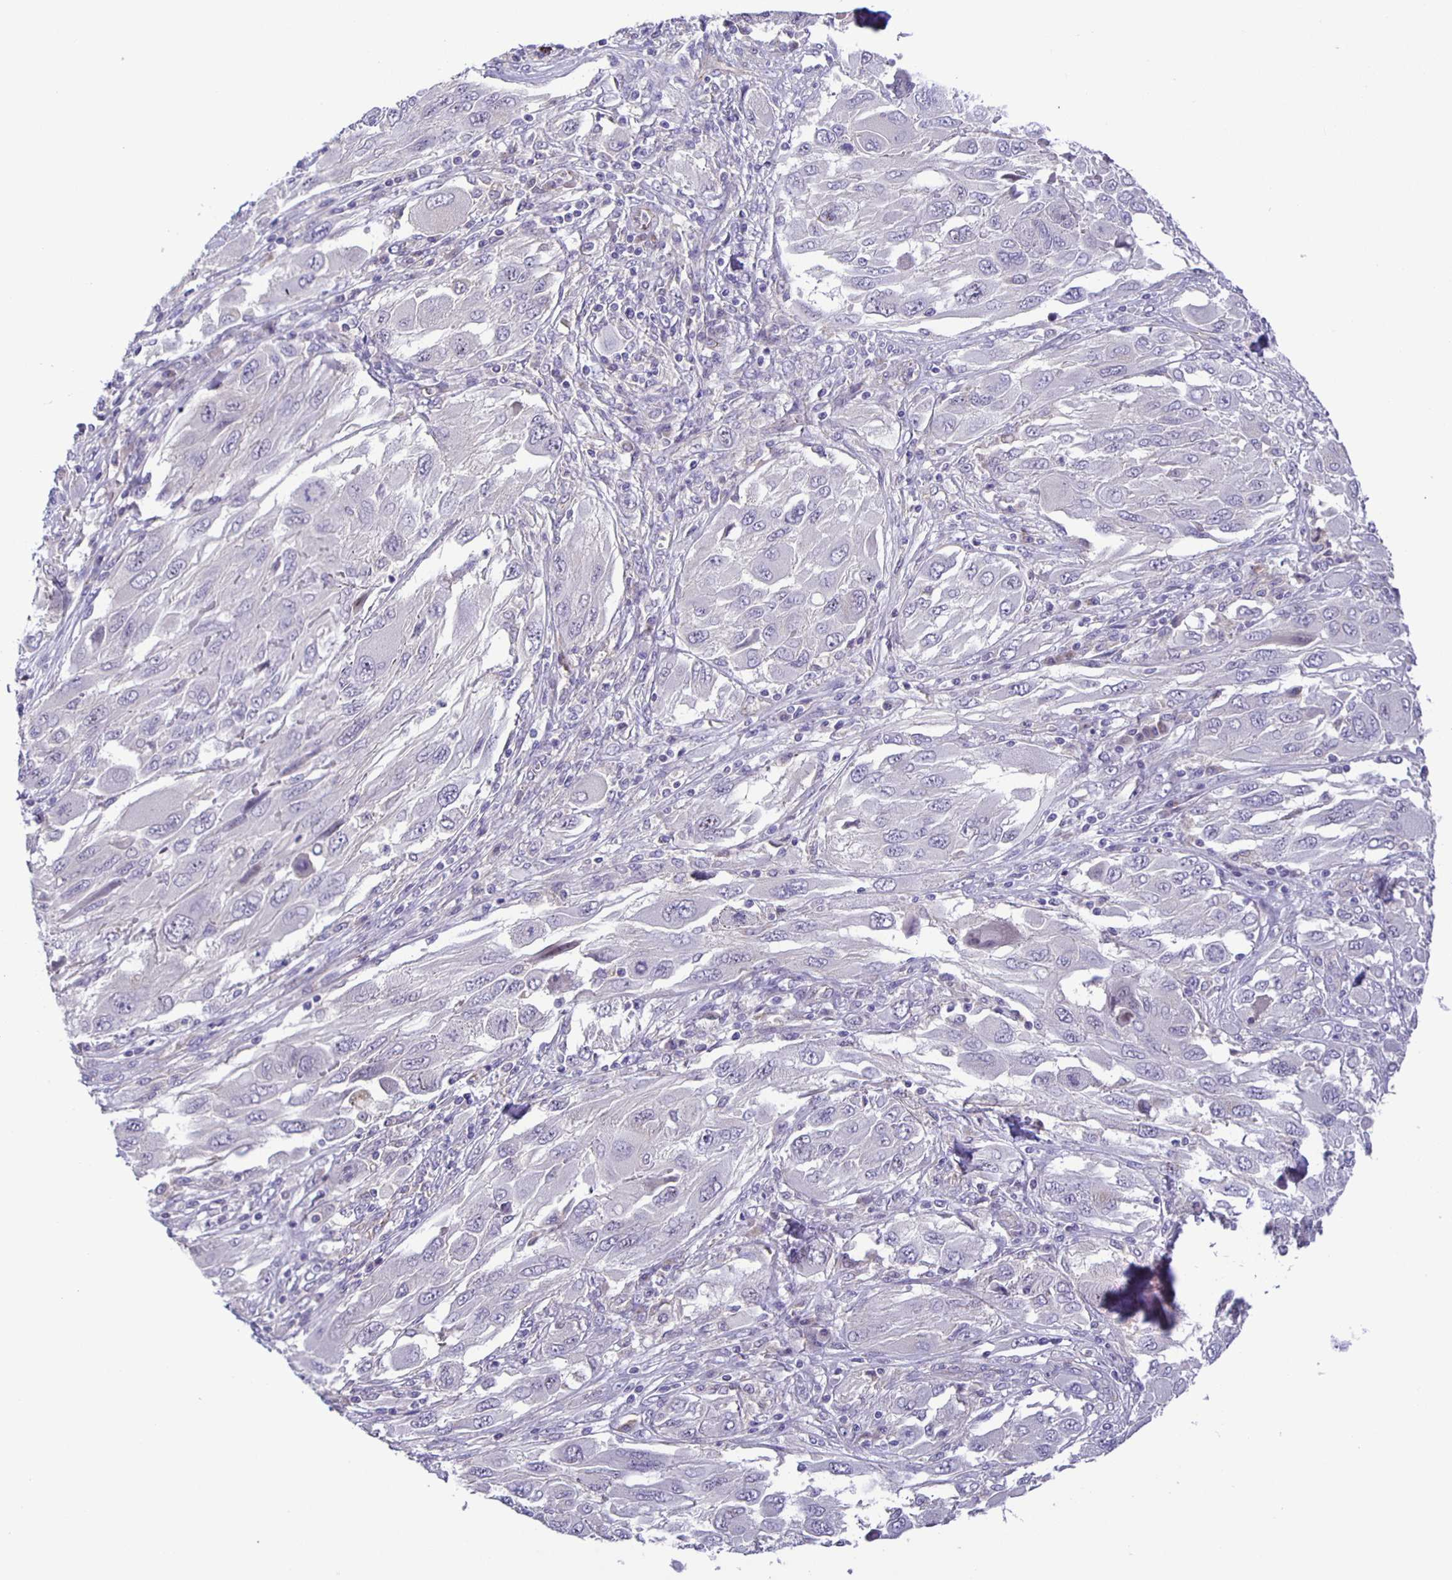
{"staining": {"intensity": "negative", "quantity": "none", "location": "none"}, "tissue": "melanoma", "cell_type": "Tumor cells", "image_type": "cancer", "snomed": [{"axis": "morphology", "description": "Malignant melanoma, NOS"}, {"axis": "topography", "description": "Skin"}], "caption": "High magnification brightfield microscopy of malignant melanoma stained with DAB (3,3'-diaminobenzidine) (brown) and counterstained with hematoxylin (blue): tumor cells show no significant expression.", "gene": "JMJD4", "patient": {"sex": "female", "age": 91}}